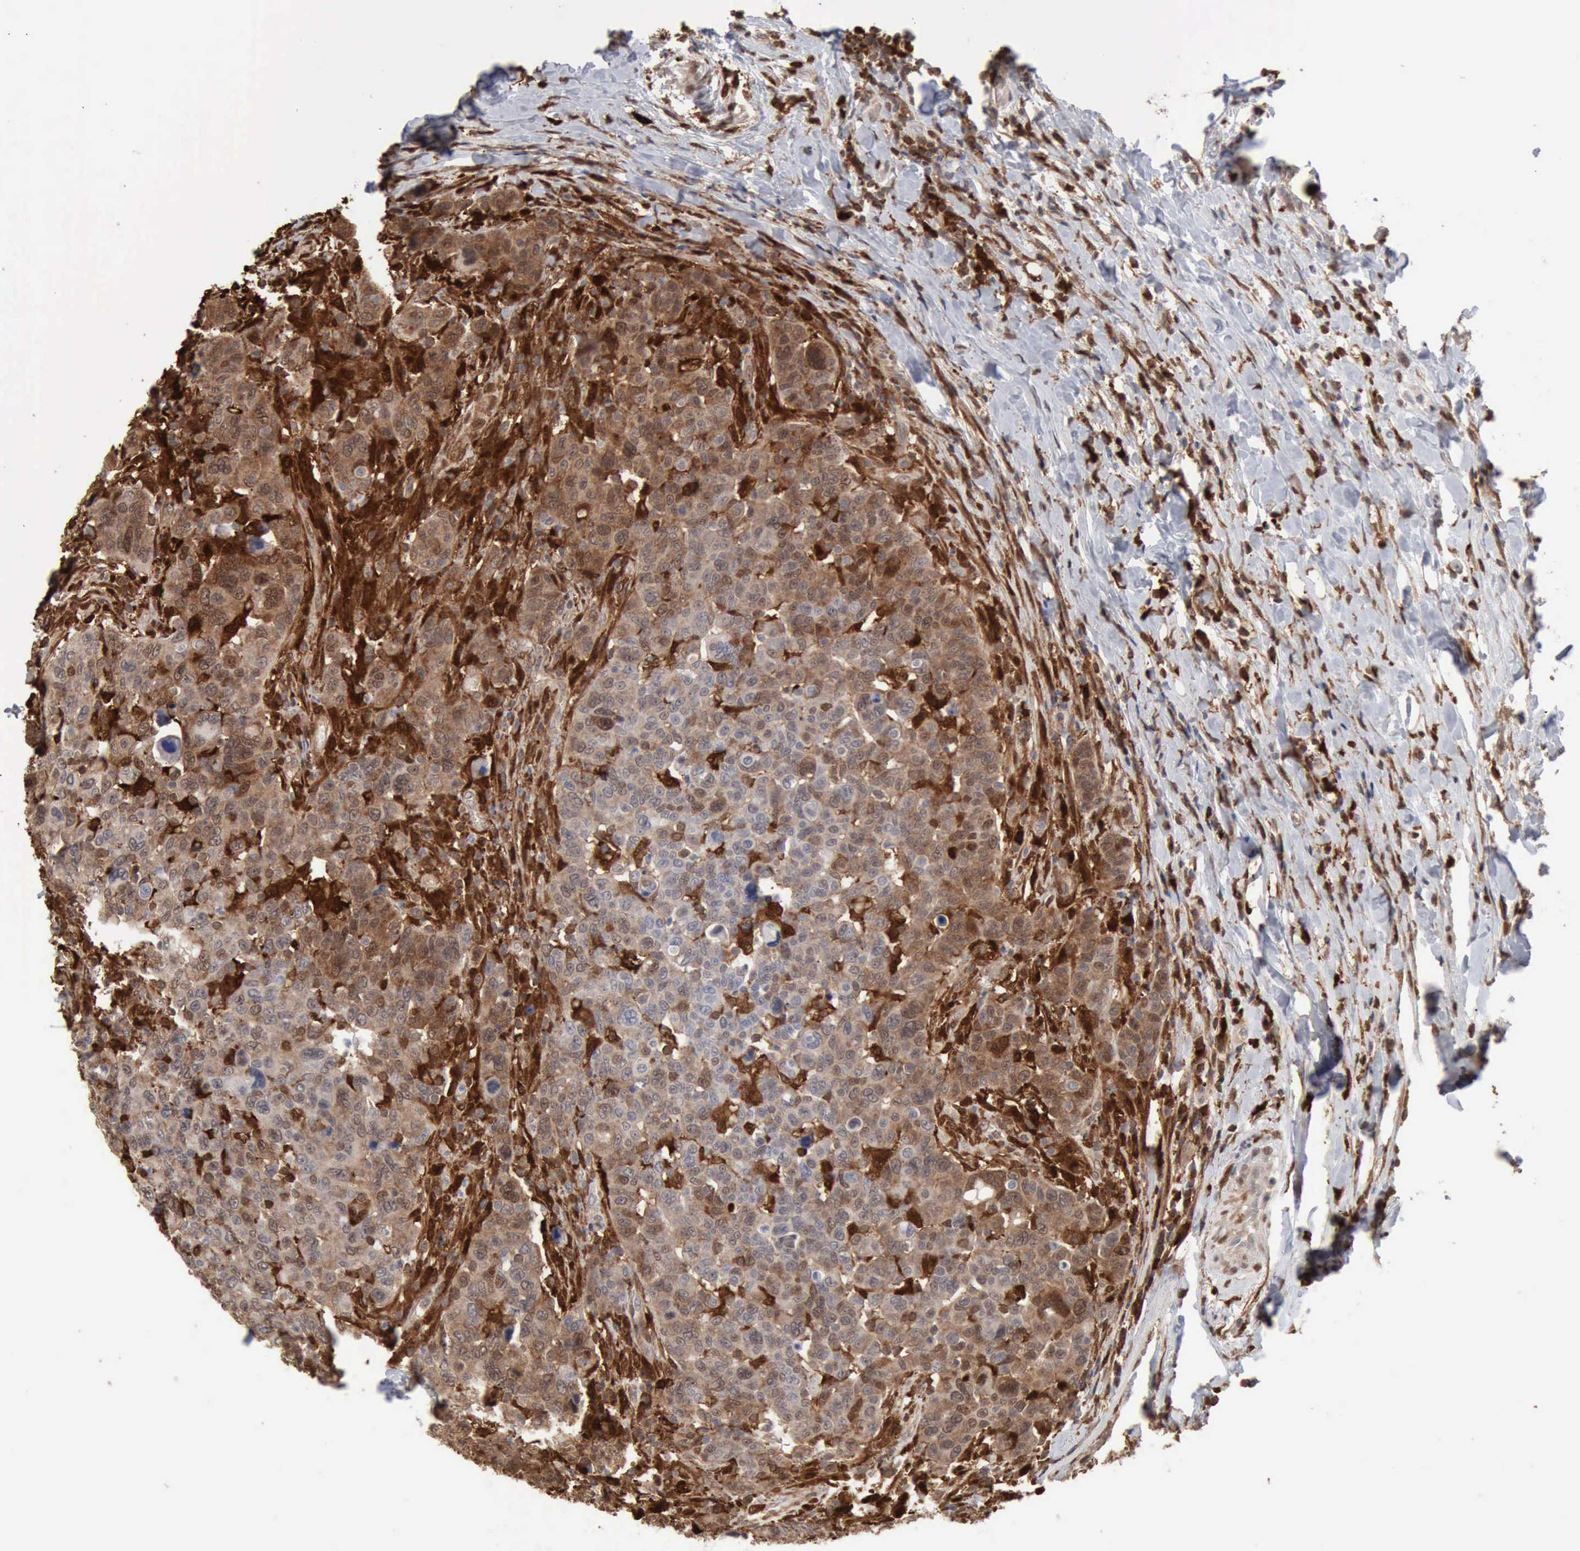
{"staining": {"intensity": "weak", "quantity": ">75%", "location": "cytoplasmic/membranous,nuclear"}, "tissue": "breast cancer", "cell_type": "Tumor cells", "image_type": "cancer", "snomed": [{"axis": "morphology", "description": "Duct carcinoma"}, {"axis": "topography", "description": "Breast"}], "caption": "Breast cancer tissue exhibits weak cytoplasmic/membranous and nuclear expression in approximately >75% of tumor cells, visualized by immunohistochemistry.", "gene": "STAT1", "patient": {"sex": "female", "age": 37}}